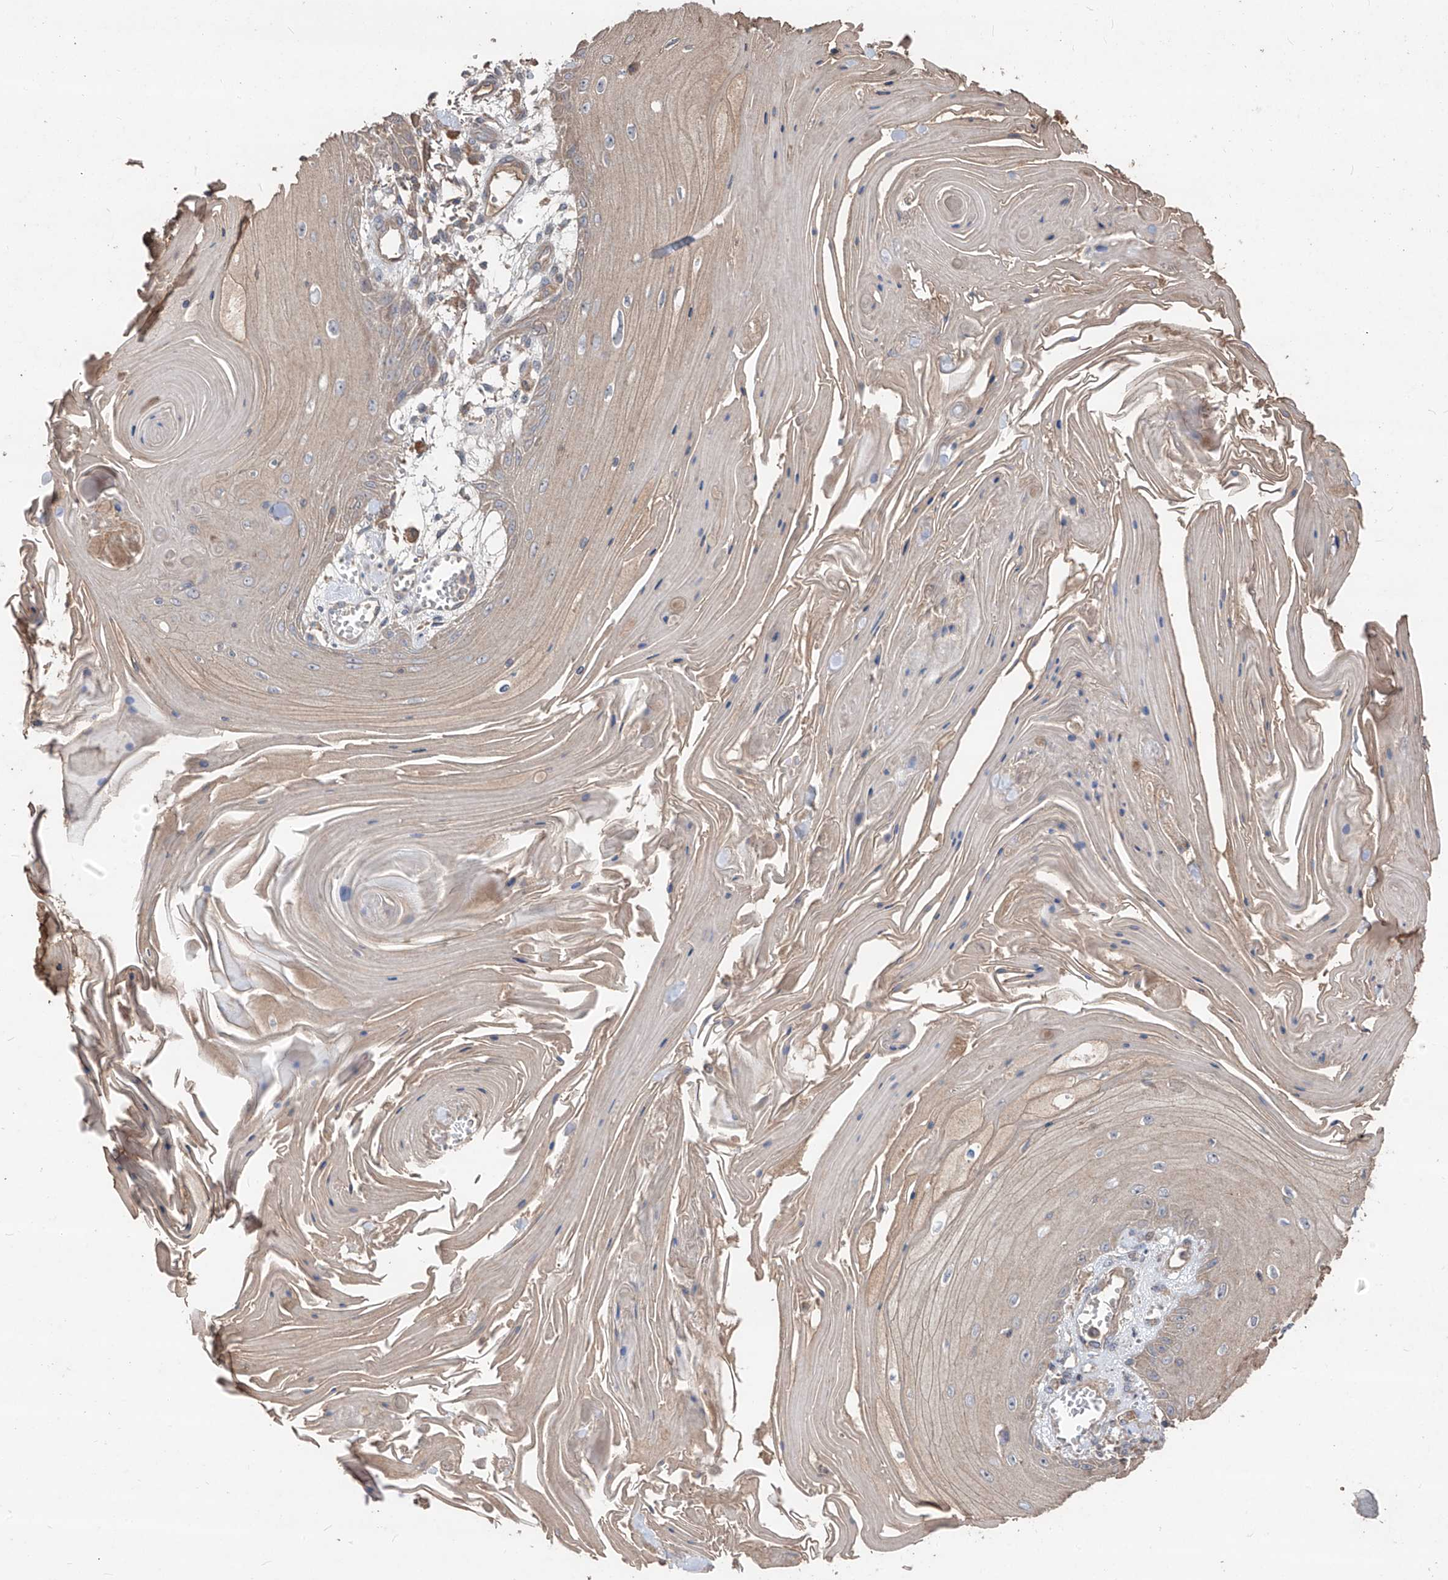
{"staining": {"intensity": "negative", "quantity": "none", "location": "none"}, "tissue": "skin cancer", "cell_type": "Tumor cells", "image_type": "cancer", "snomed": [{"axis": "morphology", "description": "Squamous cell carcinoma, NOS"}, {"axis": "topography", "description": "Skin"}], "caption": "An immunohistochemistry (IHC) micrograph of skin squamous cell carcinoma is shown. There is no staining in tumor cells of skin squamous cell carcinoma. (DAB (3,3'-diaminobenzidine) IHC with hematoxylin counter stain).", "gene": "EDN1", "patient": {"sex": "male", "age": 74}}